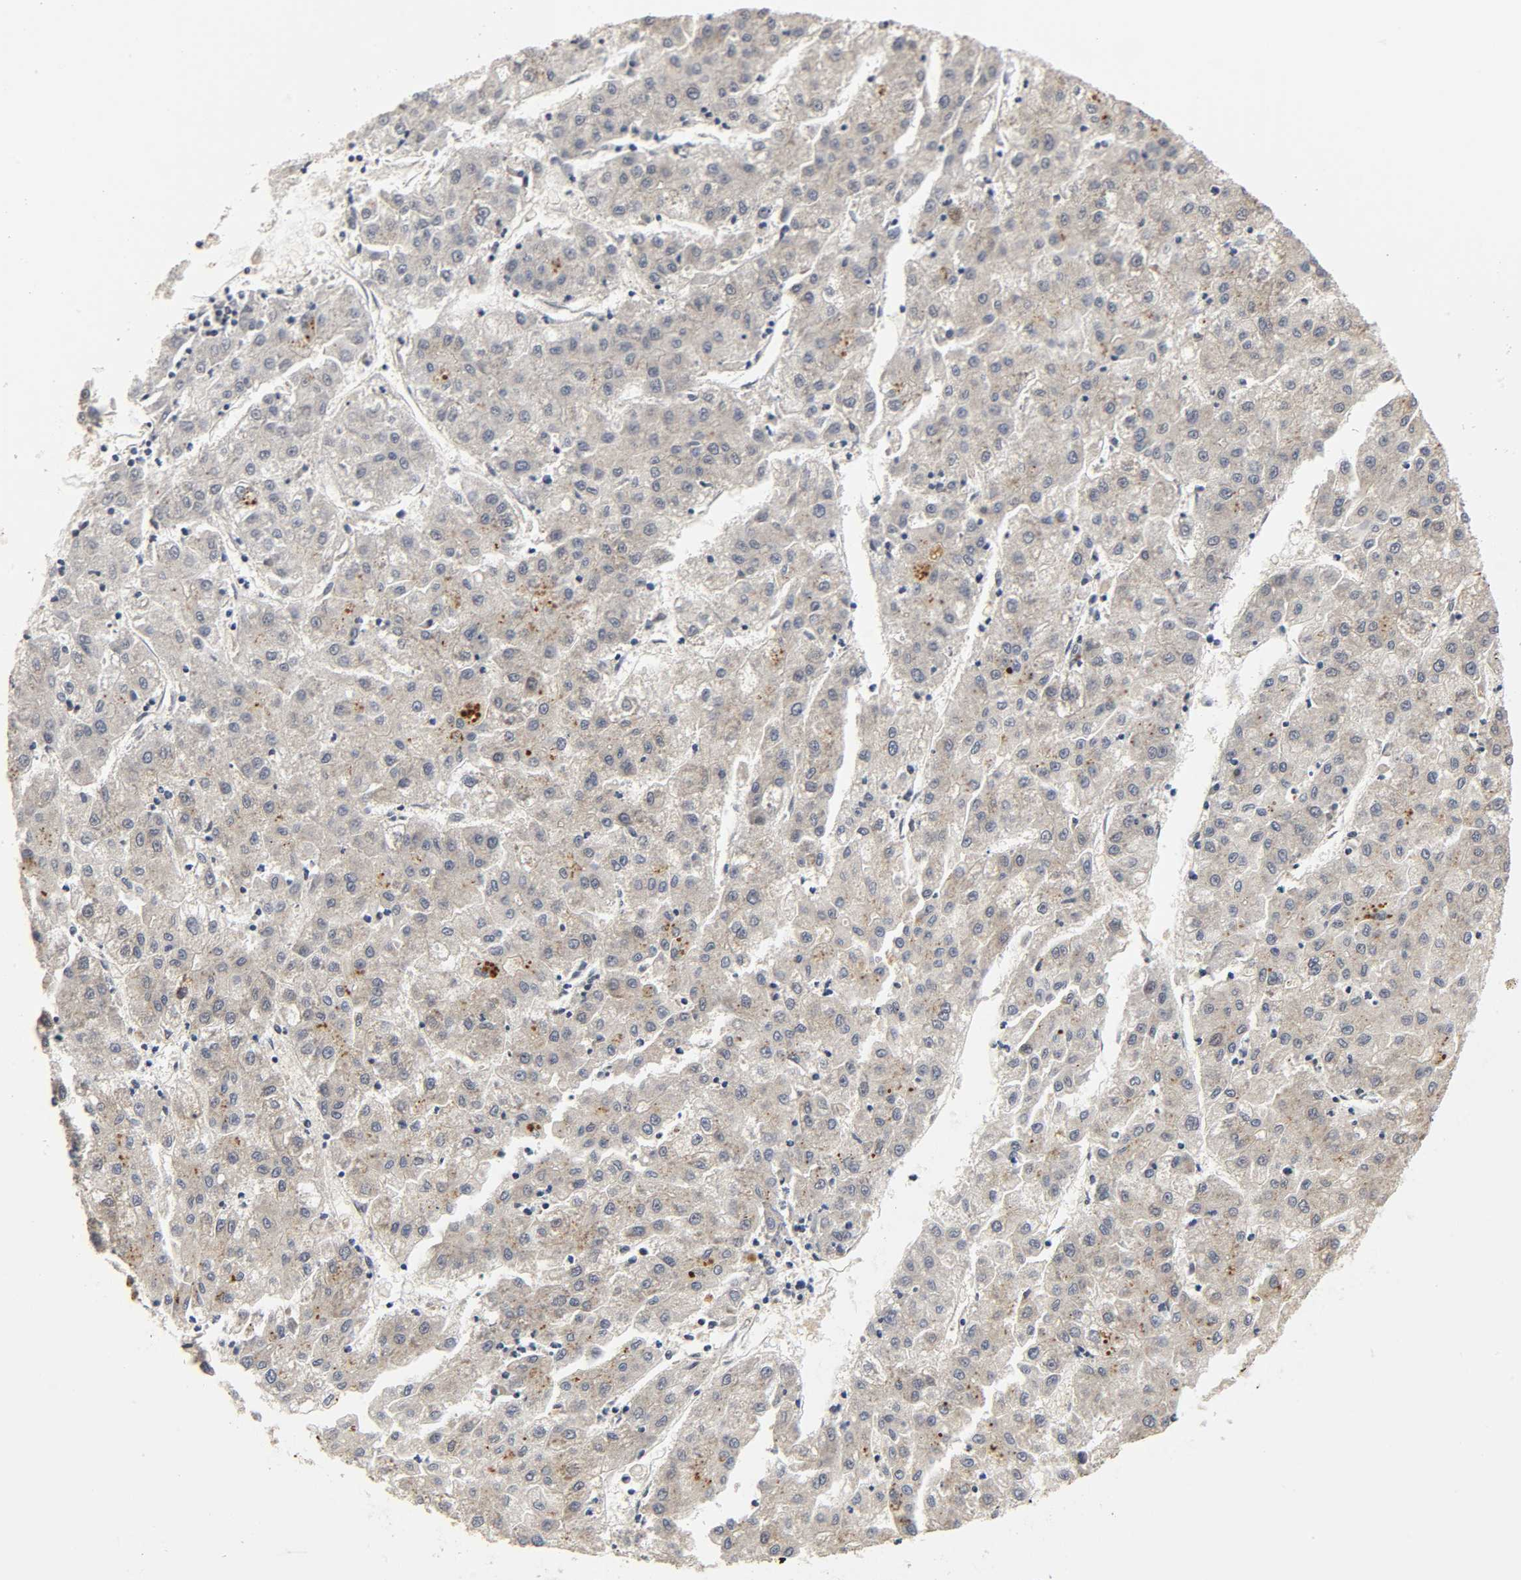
{"staining": {"intensity": "negative", "quantity": "none", "location": "none"}, "tissue": "liver cancer", "cell_type": "Tumor cells", "image_type": "cancer", "snomed": [{"axis": "morphology", "description": "Carcinoma, Hepatocellular, NOS"}, {"axis": "topography", "description": "Liver"}], "caption": "Immunohistochemistry photomicrograph of human hepatocellular carcinoma (liver) stained for a protein (brown), which reveals no expression in tumor cells.", "gene": "KAT2B", "patient": {"sex": "male", "age": 72}}